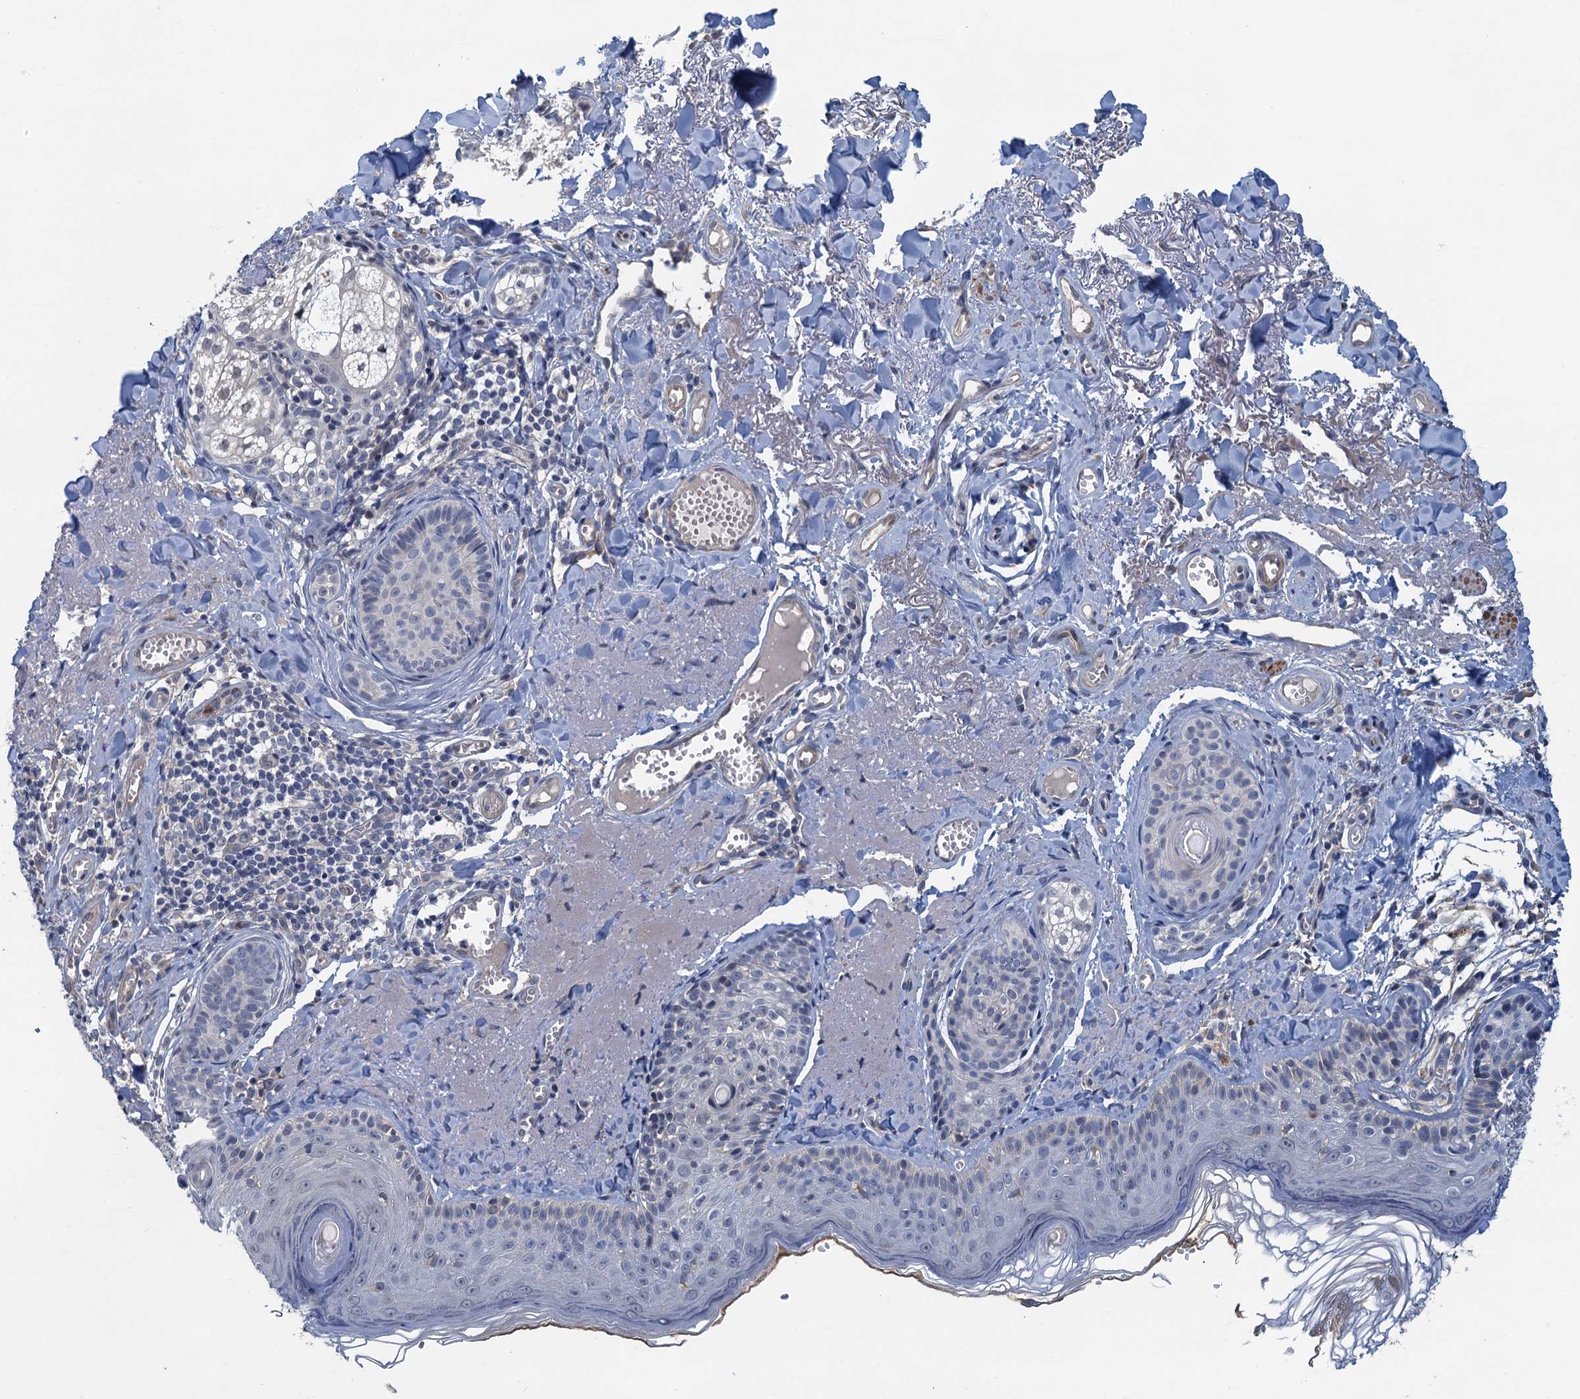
{"staining": {"intensity": "negative", "quantity": "none", "location": "none"}, "tissue": "skin cancer", "cell_type": "Tumor cells", "image_type": "cancer", "snomed": [{"axis": "morphology", "description": "Basal cell carcinoma"}, {"axis": "topography", "description": "Skin"}], "caption": "High magnification brightfield microscopy of basal cell carcinoma (skin) stained with DAB (brown) and counterstained with hematoxylin (blue): tumor cells show no significant staining.", "gene": "MYO16", "patient": {"sex": "female", "age": 74}}